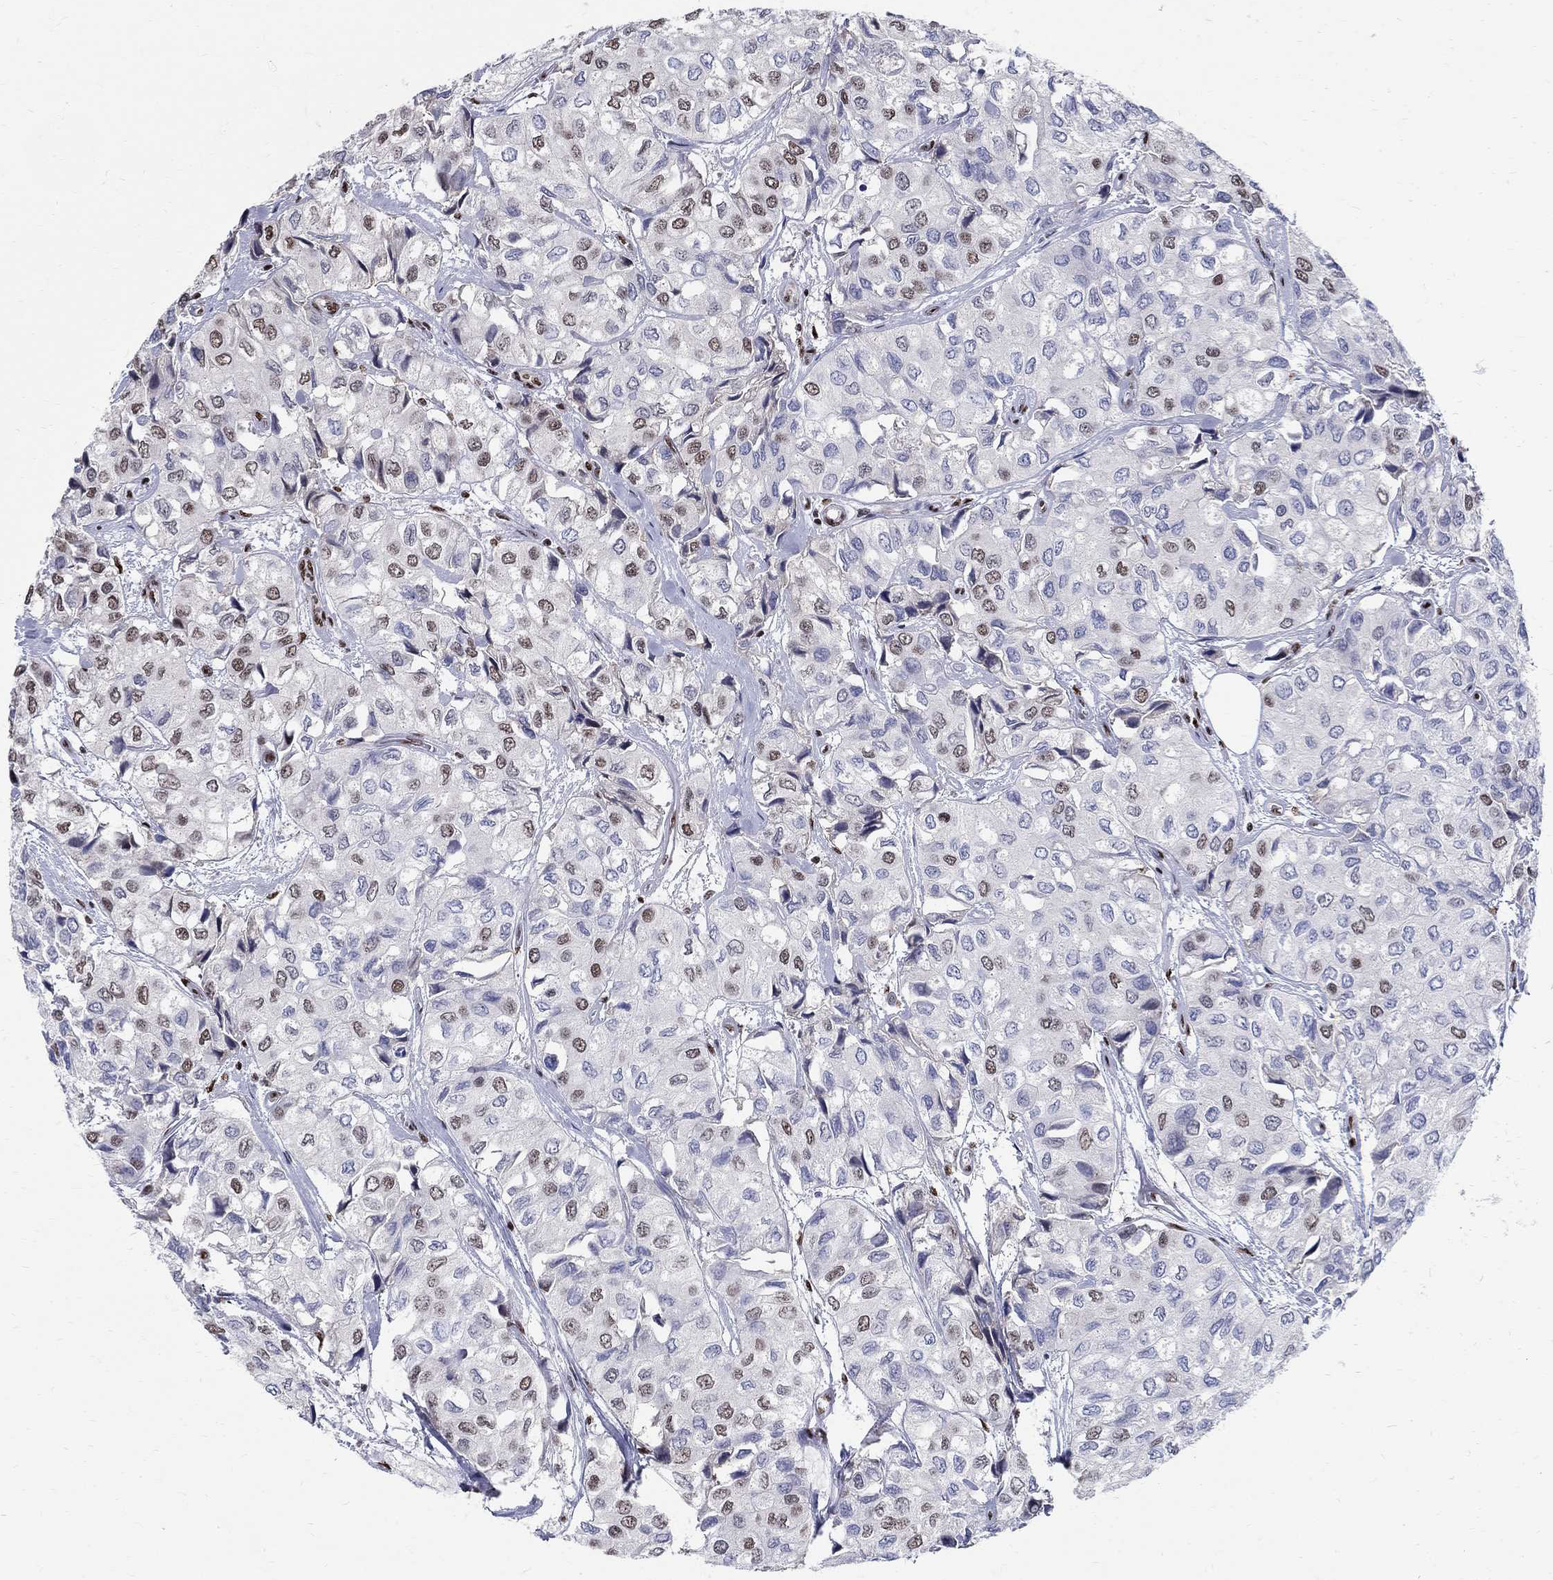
{"staining": {"intensity": "moderate", "quantity": "<25%", "location": "nuclear"}, "tissue": "urothelial cancer", "cell_type": "Tumor cells", "image_type": "cancer", "snomed": [{"axis": "morphology", "description": "Urothelial carcinoma, High grade"}, {"axis": "topography", "description": "Urinary bladder"}], "caption": "This micrograph reveals IHC staining of urothelial cancer, with low moderate nuclear expression in approximately <25% of tumor cells.", "gene": "FBXO16", "patient": {"sex": "male", "age": 73}}